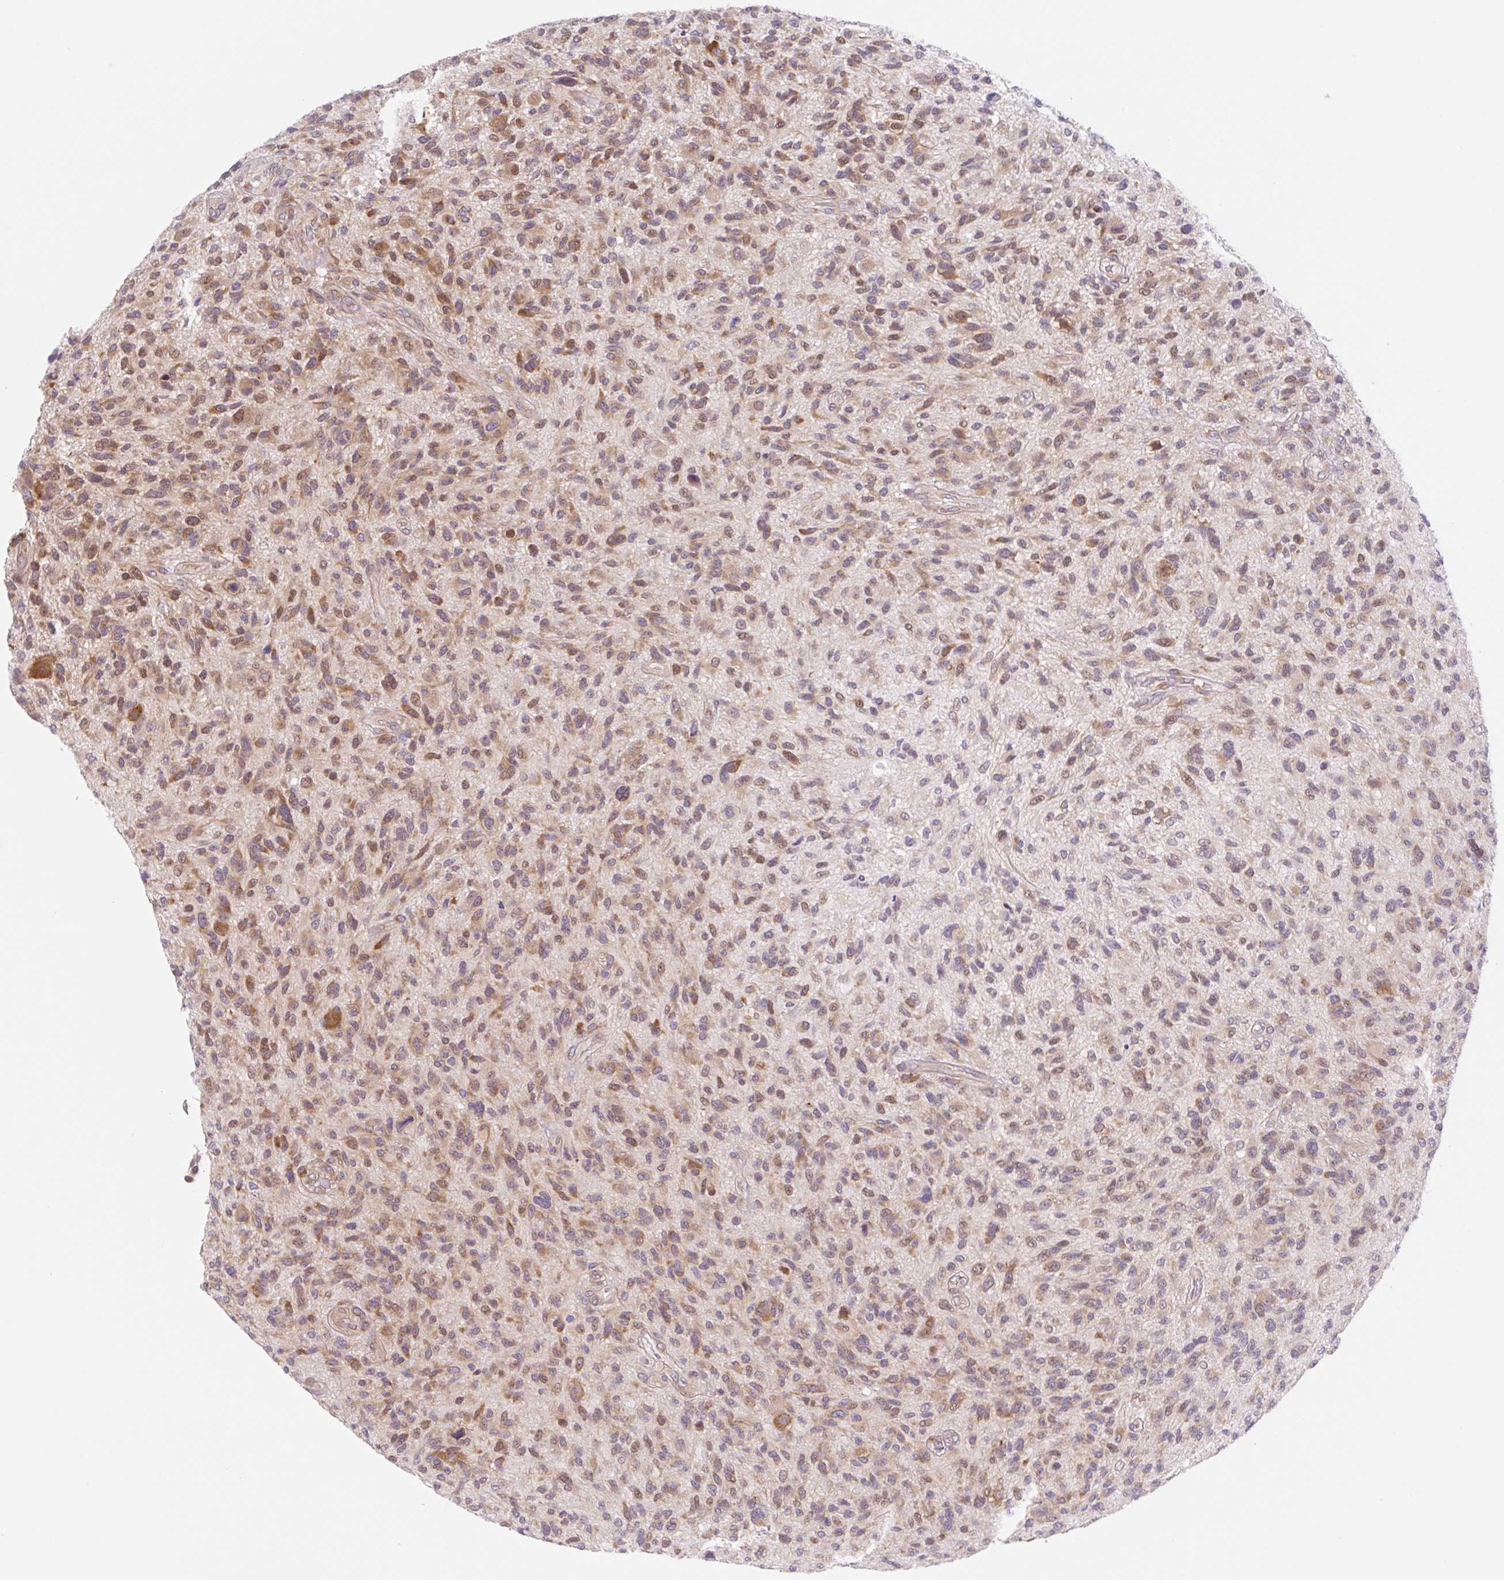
{"staining": {"intensity": "moderate", "quantity": ">75%", "location": "cytoplasmic/membranous"}, "tissue": "glioma", "cell_type": "Tumor cells", "image_type": "cancer", "snomed": [{"axis": "morphology", "description": "Glioma, malignant, High grade"}, {"axis": "topography", "description": "Brain"}], "caption": "This histopathology image demonstrates immunohistochemistry (IHC) staining of glioma, with medium moderate cytoplasmic/membranous staining in about >75% of tumor cells.", "gene": "TBPL2", "patient": {"sex": "male", "age": 47}}